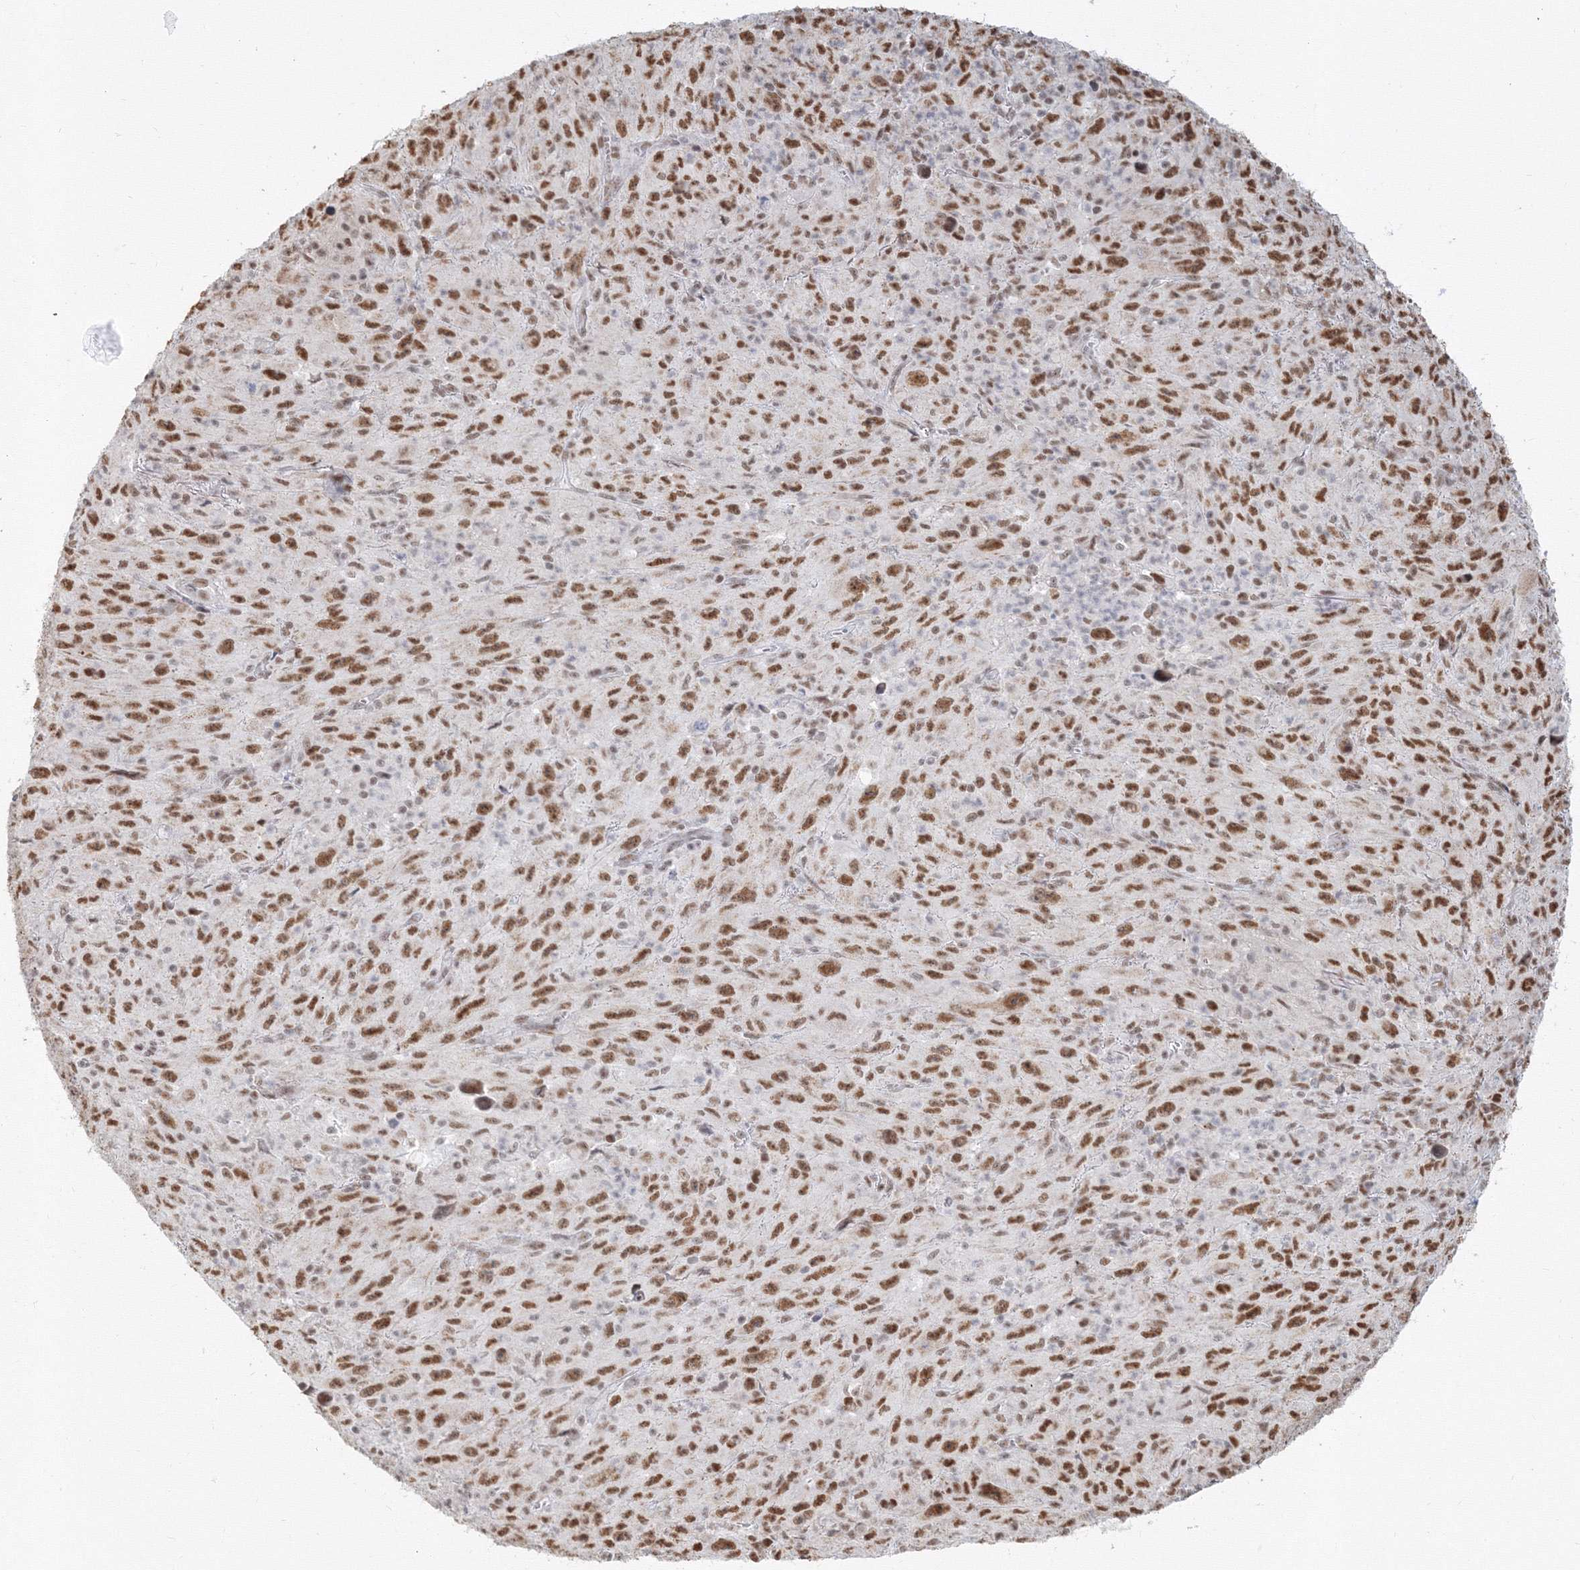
{"staining": {"intensity": "moderate", "quantity": ">75%", "location": "nuclear"}, "tissue": "melanoma", "cell_type": "Tumor cells", "image_type": "cancer", "snomed": [{"axis": "morphology", "description": "Malignant melanoma, Metastatic site"}, {"axis": "topography", "description": "Skin"}], "caption": "A micrograph of human melanoma stained for a protein demonstrates moderate nuclear brown staining in tumor cells. Ihc stains the protein in brown and the nuclei are stained blue.", "gene": "PPP4R2", "patient": {"sex": "female", "age": 56}}